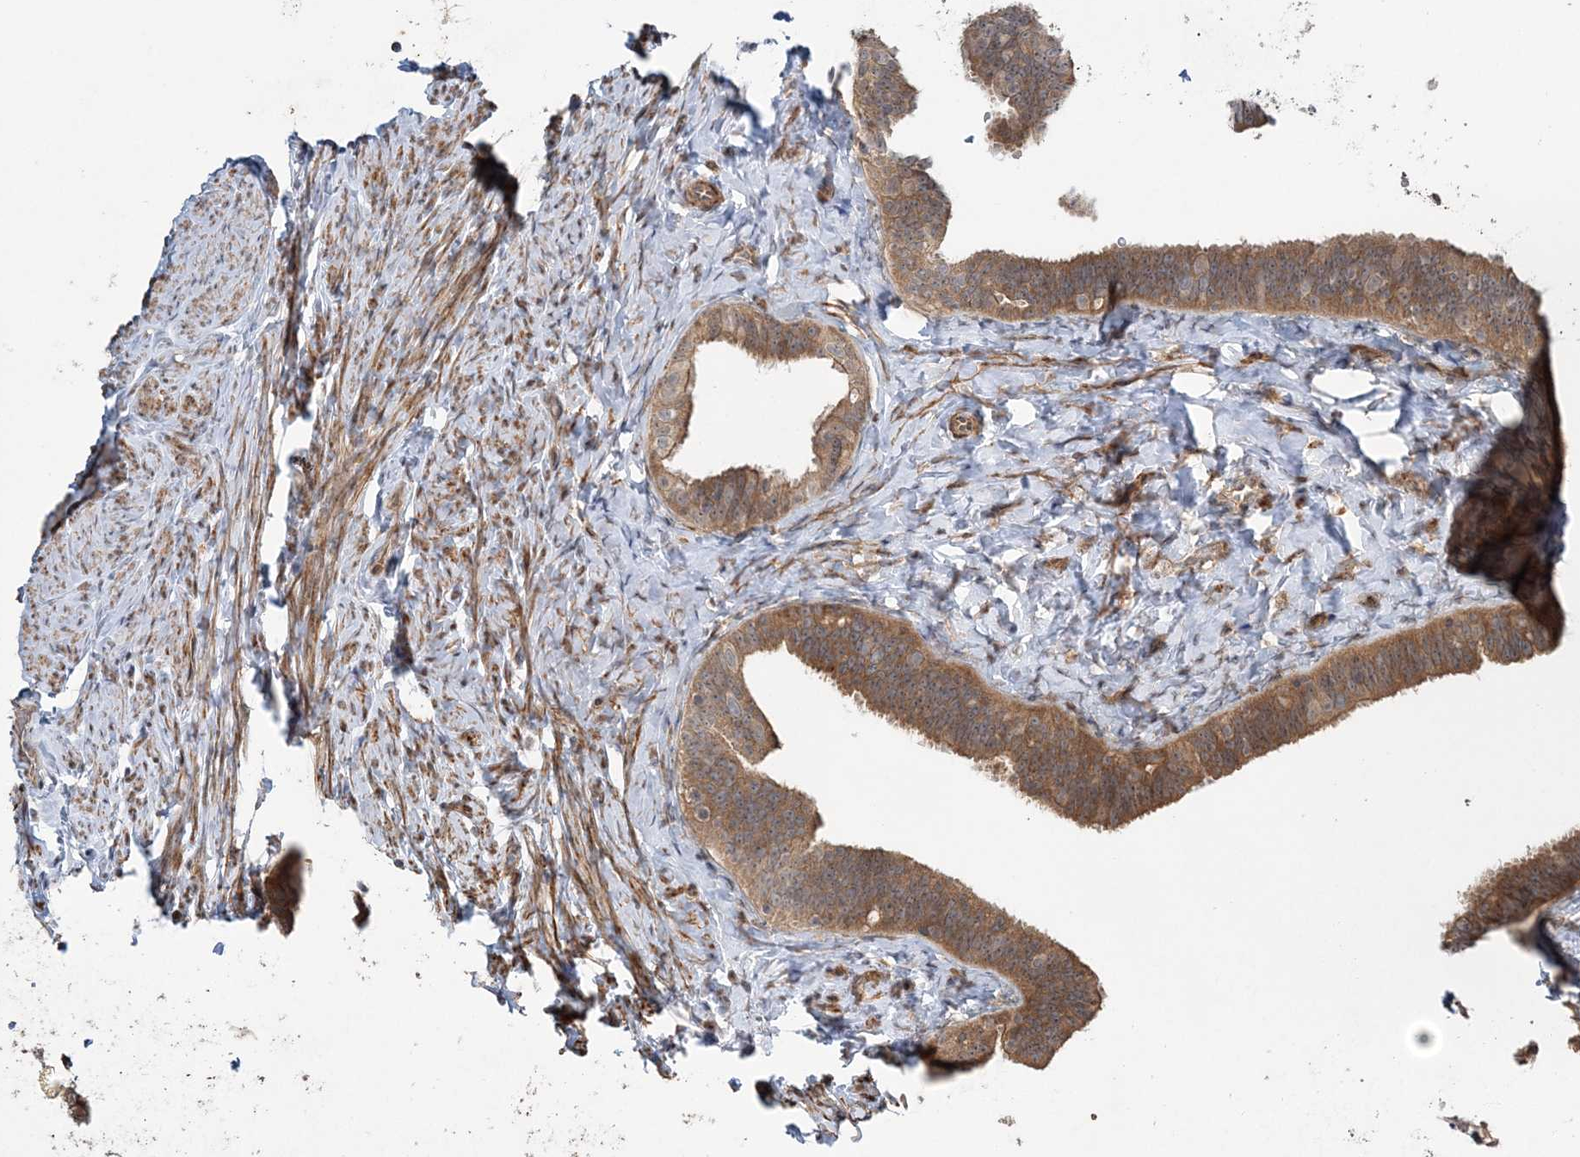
{"staining": {"intensity": "moderate", "quantity": ">75%", "location": "cytoplasmic/membranous"}, "tissue": "fallopian tube", "cell_type": "Glandular cells", "image_type": "normal", "snomed": [{"axis": "morphology", "description": "Normal tissue, NOS"}, {"axis": "topography", "description": "Fallopian tube"}], "caption": "Moderate cytoplasmic/membranous positivity is appreciated in approximately >75% of glandular cells in normal fallopian tube. (Stains: DAB in brown, nuclei in blue, Microscopy: brightfield microscopy at high magnification).", "gene": "UBTD2", "patient": {"sex": "female", "age": 39}}